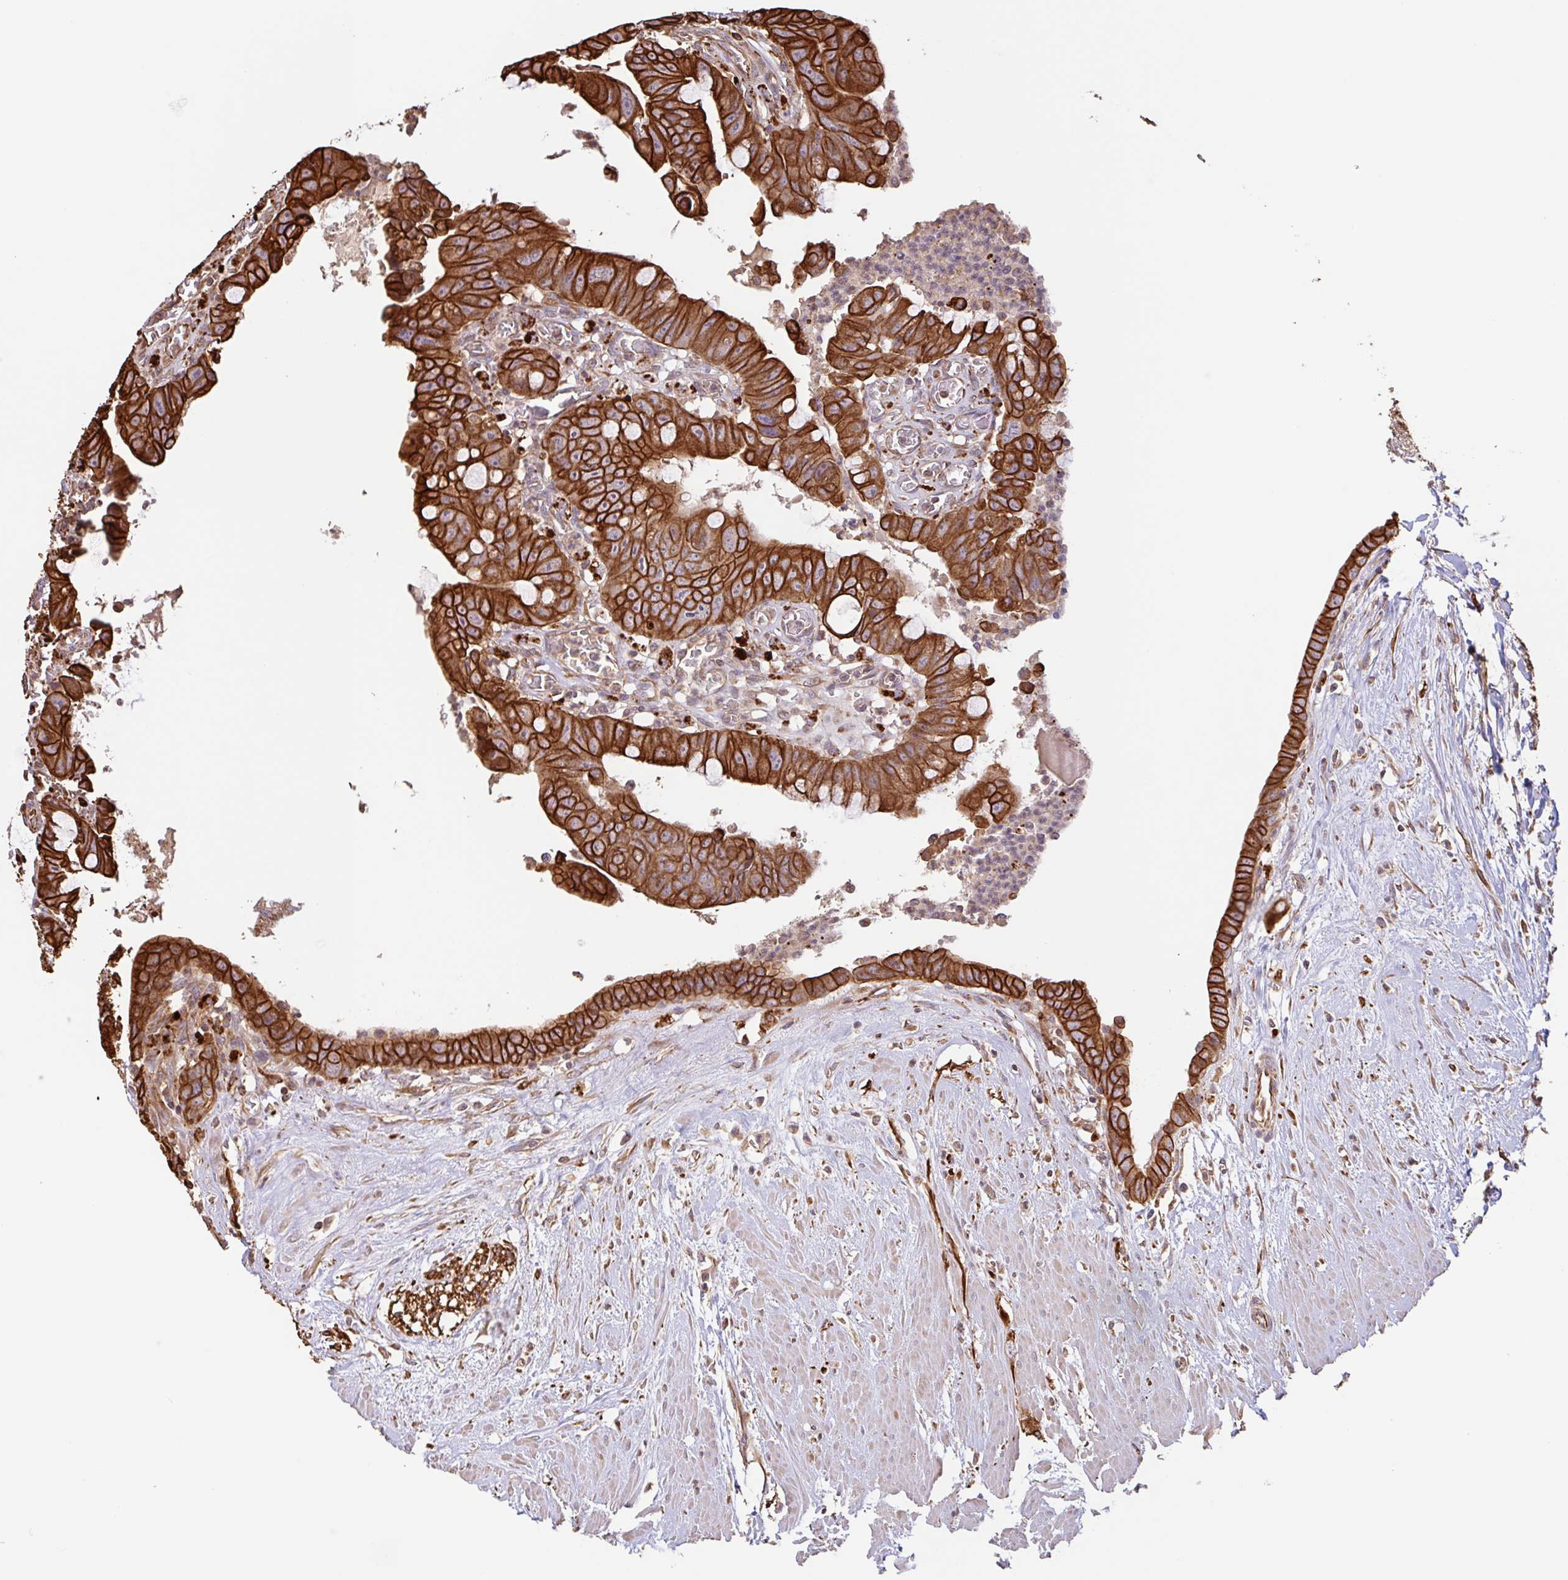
{"staining": {"intensity": "strong", "quantity": ">75%", "location": "cytoplasmic/membranous"}, "tissue": "colorectal cancer", "cell_type": "Tumor cells", "image_type": "cancer", "snomed": [{"axis": "morphology", "description": "Adenocarcinoma, NOS"}, {"axis": "topography", "description": "Rectum"}], "caption": "Tumor cells demonstrate strong cytoplasmic/membranous expression in about >75% of cells in colorectal cancer (adenocarcinoma). The staining was performed using DAB (3,3'-diaminobenzidine) to visualize the protein expression in brown, while the nuclei were stained in blue with hematoxylin (Magnification: 20x).", "gene": "ZNF790", "patient": {"sex": "male", "age": 78}}